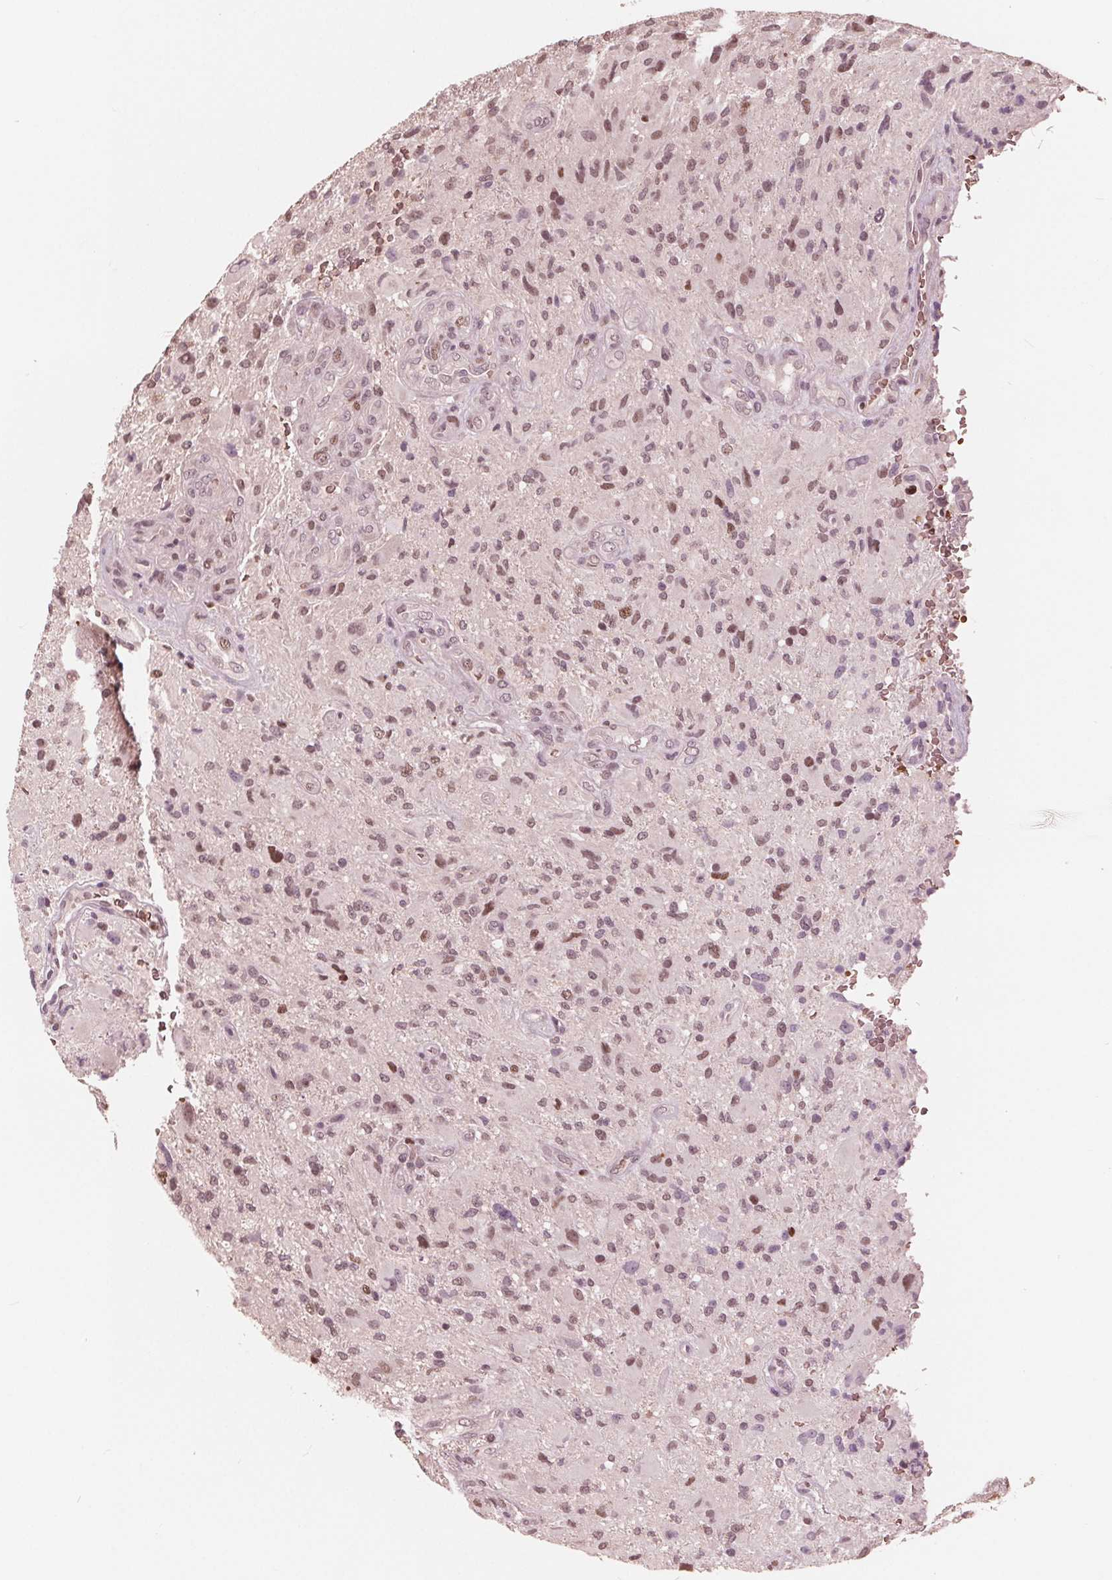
{"staining": {"intensity": "weak", "quantity": "25%-75%", "location": "nuclear"}, "tissue": "glioma", "cell_type": "Tumor cells", "image_type": "cancer", "snomed": [{"axis": "morphology", "description": "Glioma, malignant, High grade"}, {"axis": "topography", "description": "Brain"}], "caption": "This is an image of immunohistochemistry staining of malignant glioma (high-grade), which shows weak staining in the nuclear of tumor cells.", "gene": "HIRIP3", "patient": {"sex": "male", "age": 53}}